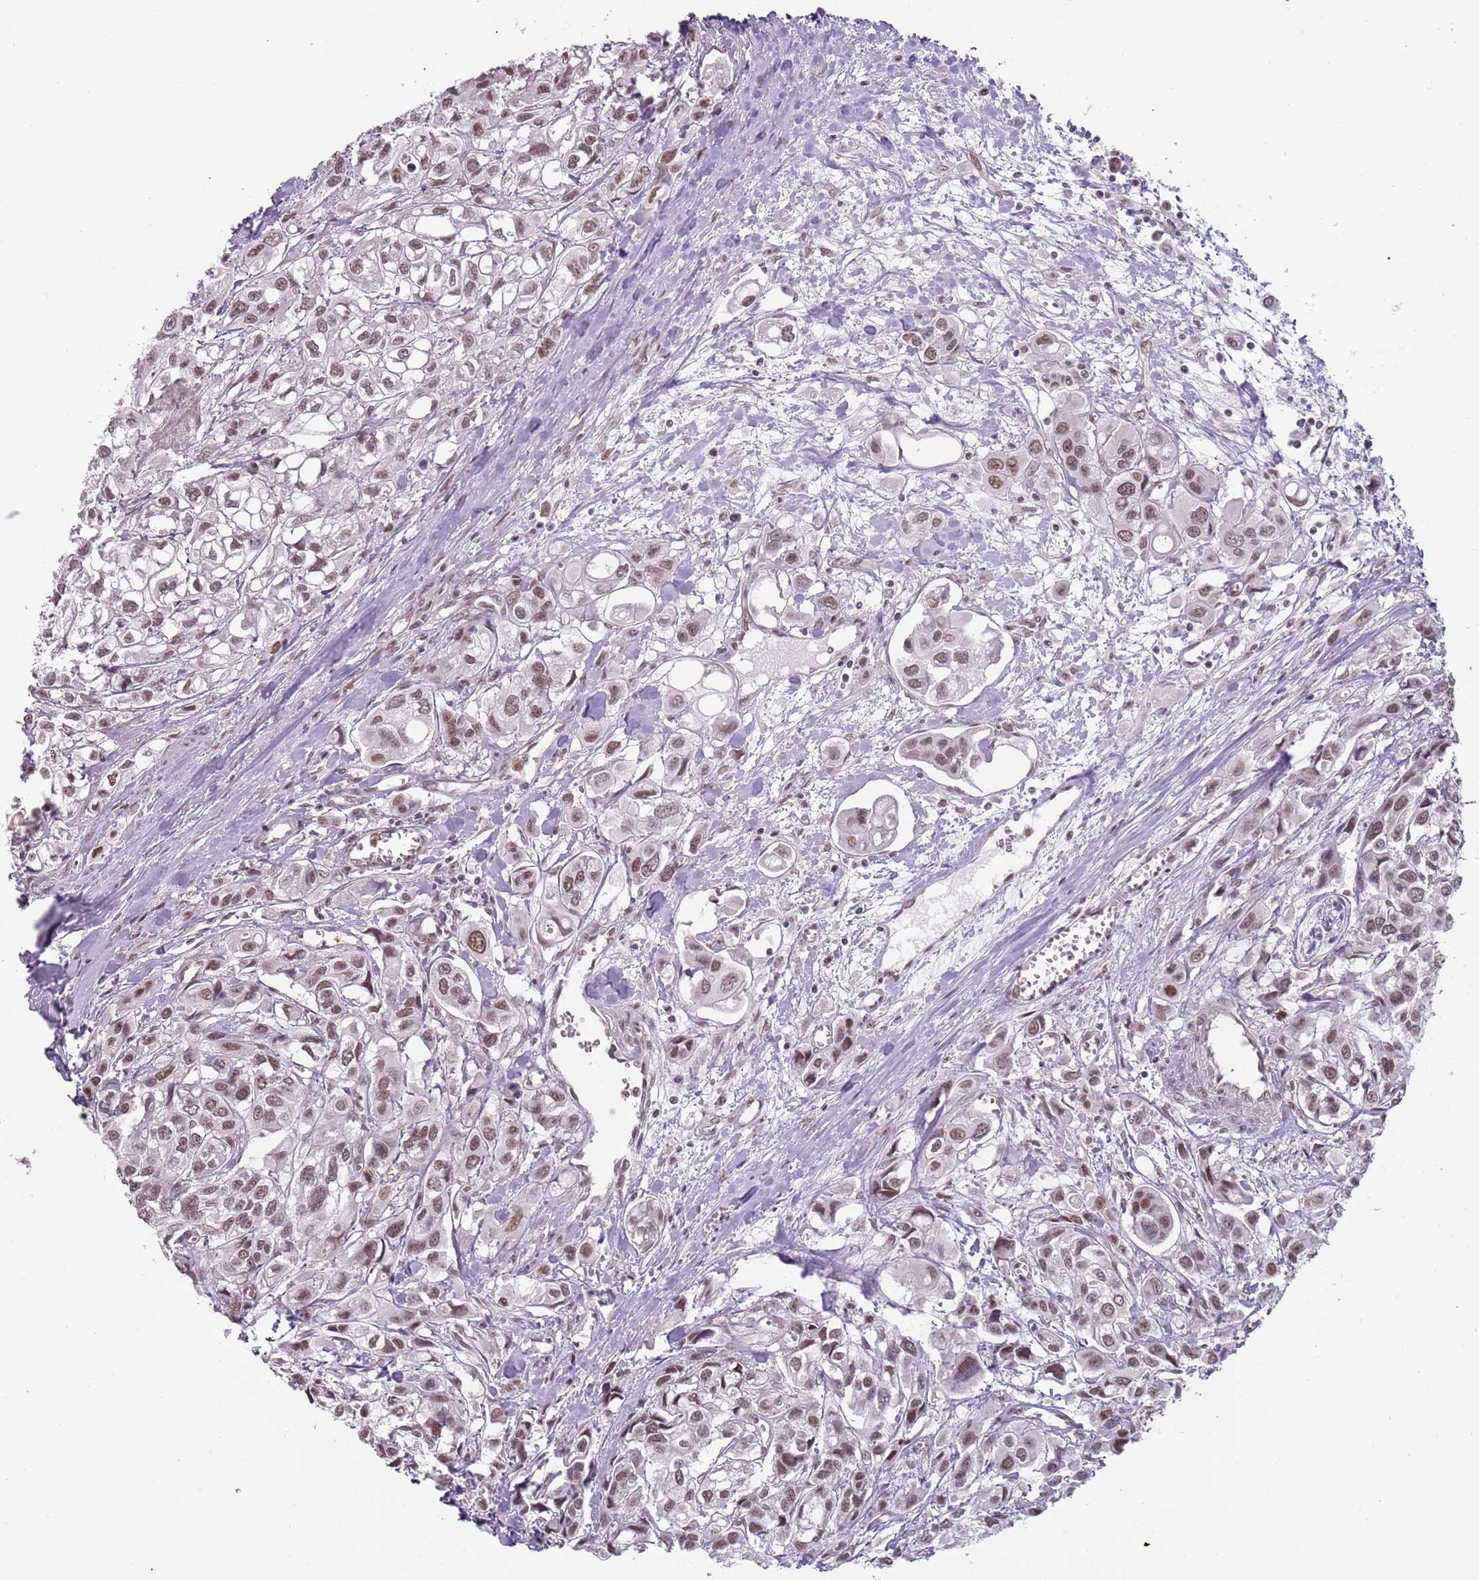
{"staining": {"intensity": "moderate", "quantity": "25%-75%", "location": "nuclear"}, "tissue": "urothelial cancer", "cell_type": "Tumor cells", "image_type": "cancer", "snomed": [{"axis": "morphology", "description": "Urothelial carcinoma, High grade"}, {"axis": "topography", "description": "Urinary bladder"}], "caption": "There is medium levels of moderate nuclear expression in tumor cells of urothelial carcinoma (high-grade), as demonstrated by immunohistochemical staining (brown color).", "gene": "REXO4", "patient": {"sex": "male", "age": 67}}